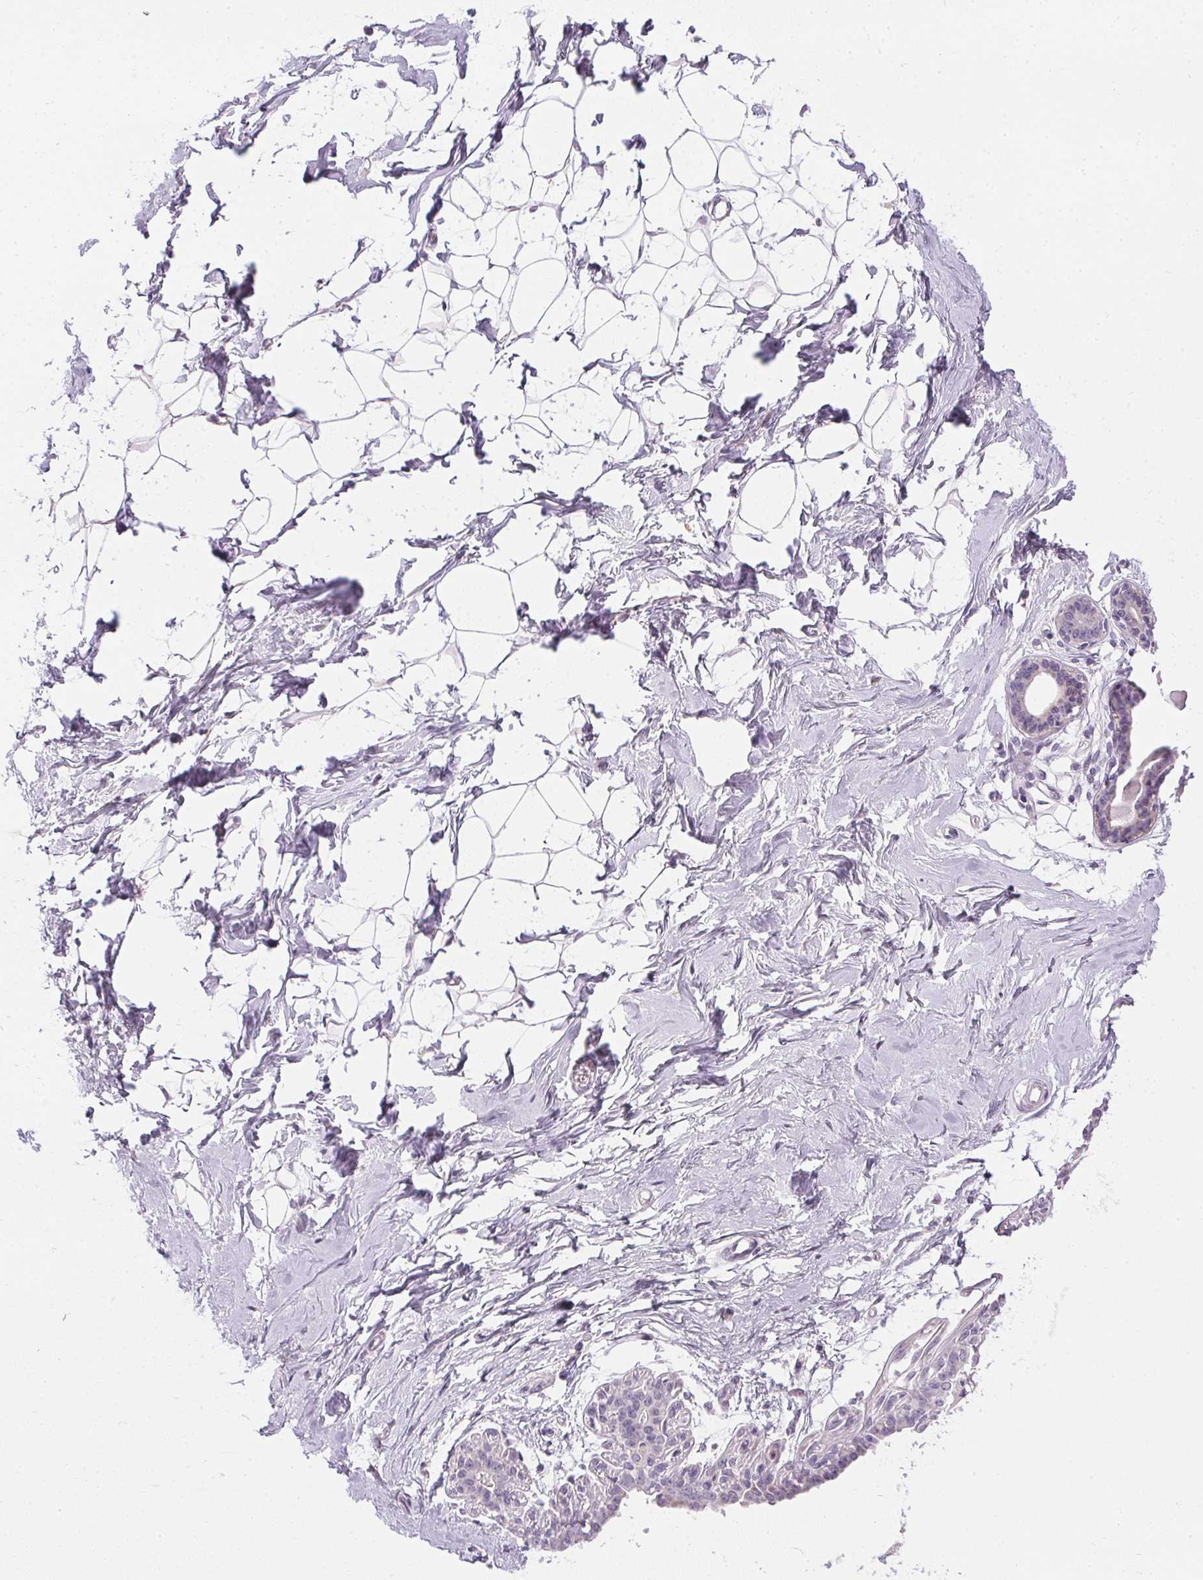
{"staining": {"intensity": "negative", "quantity": "none", "location": "none"}, "tissue": "breast", "cell_type": "Adipocytes", "image_type": "normal", "snomed": [{"axis": "morphology", "description": "Normal tissue, NOS"}, {"axis": "topography", "description": "Breast"}], "caption": "An IHC image of unremarkable breast is shown. There is no staining in adipocytes of breast. (DAB (3,3'-diaminobenzidine) immunohistochemistry visualized using brightfield microscopy, high magnification).", "gene": "GSDMC", "patient": {"sex": "female", "age": 45}}